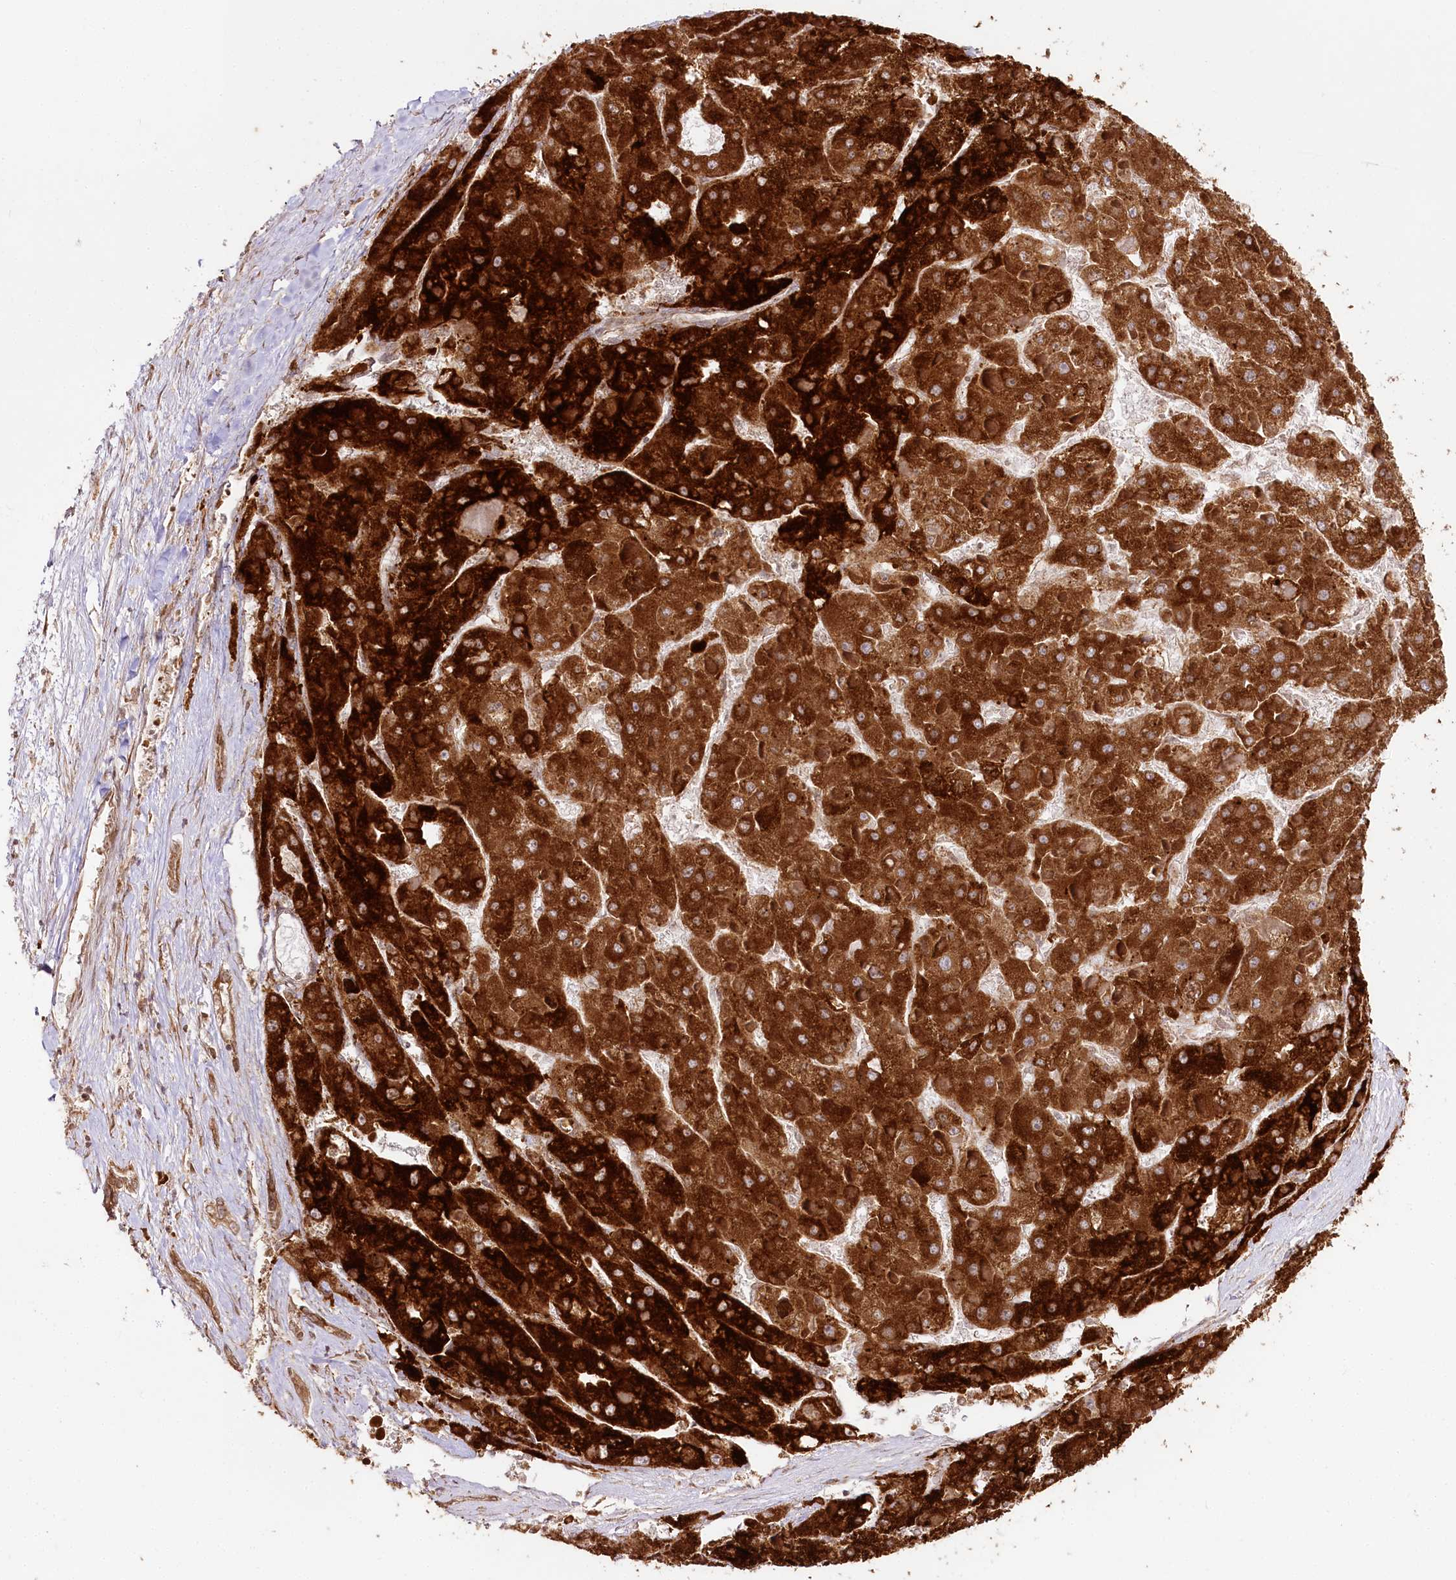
{"staining": {"intensity": "strong", "quantity": ">75%", "location": "cytoplasmic/membranous"}, "tissue": "liver cancer", "cell_type": "Tumor cells", "image_type": "cancer", "snomed": [{"axis": "morphology", "description": "Carcinoma, Hepatocellular, NOS"}, {"axis": "topography", "description": "Liver"}], "caption": "This image demonstrates liver cancer stained with immunohistochemistry (IHC) to label a protein in brown. The cytoplasmic/membranous of tumor cells show strong positivity for the protein. Nuclei are counter-stained blue.", "gene": "ENSG00000144785", "patient": {"sex": "female", "age": 73}}